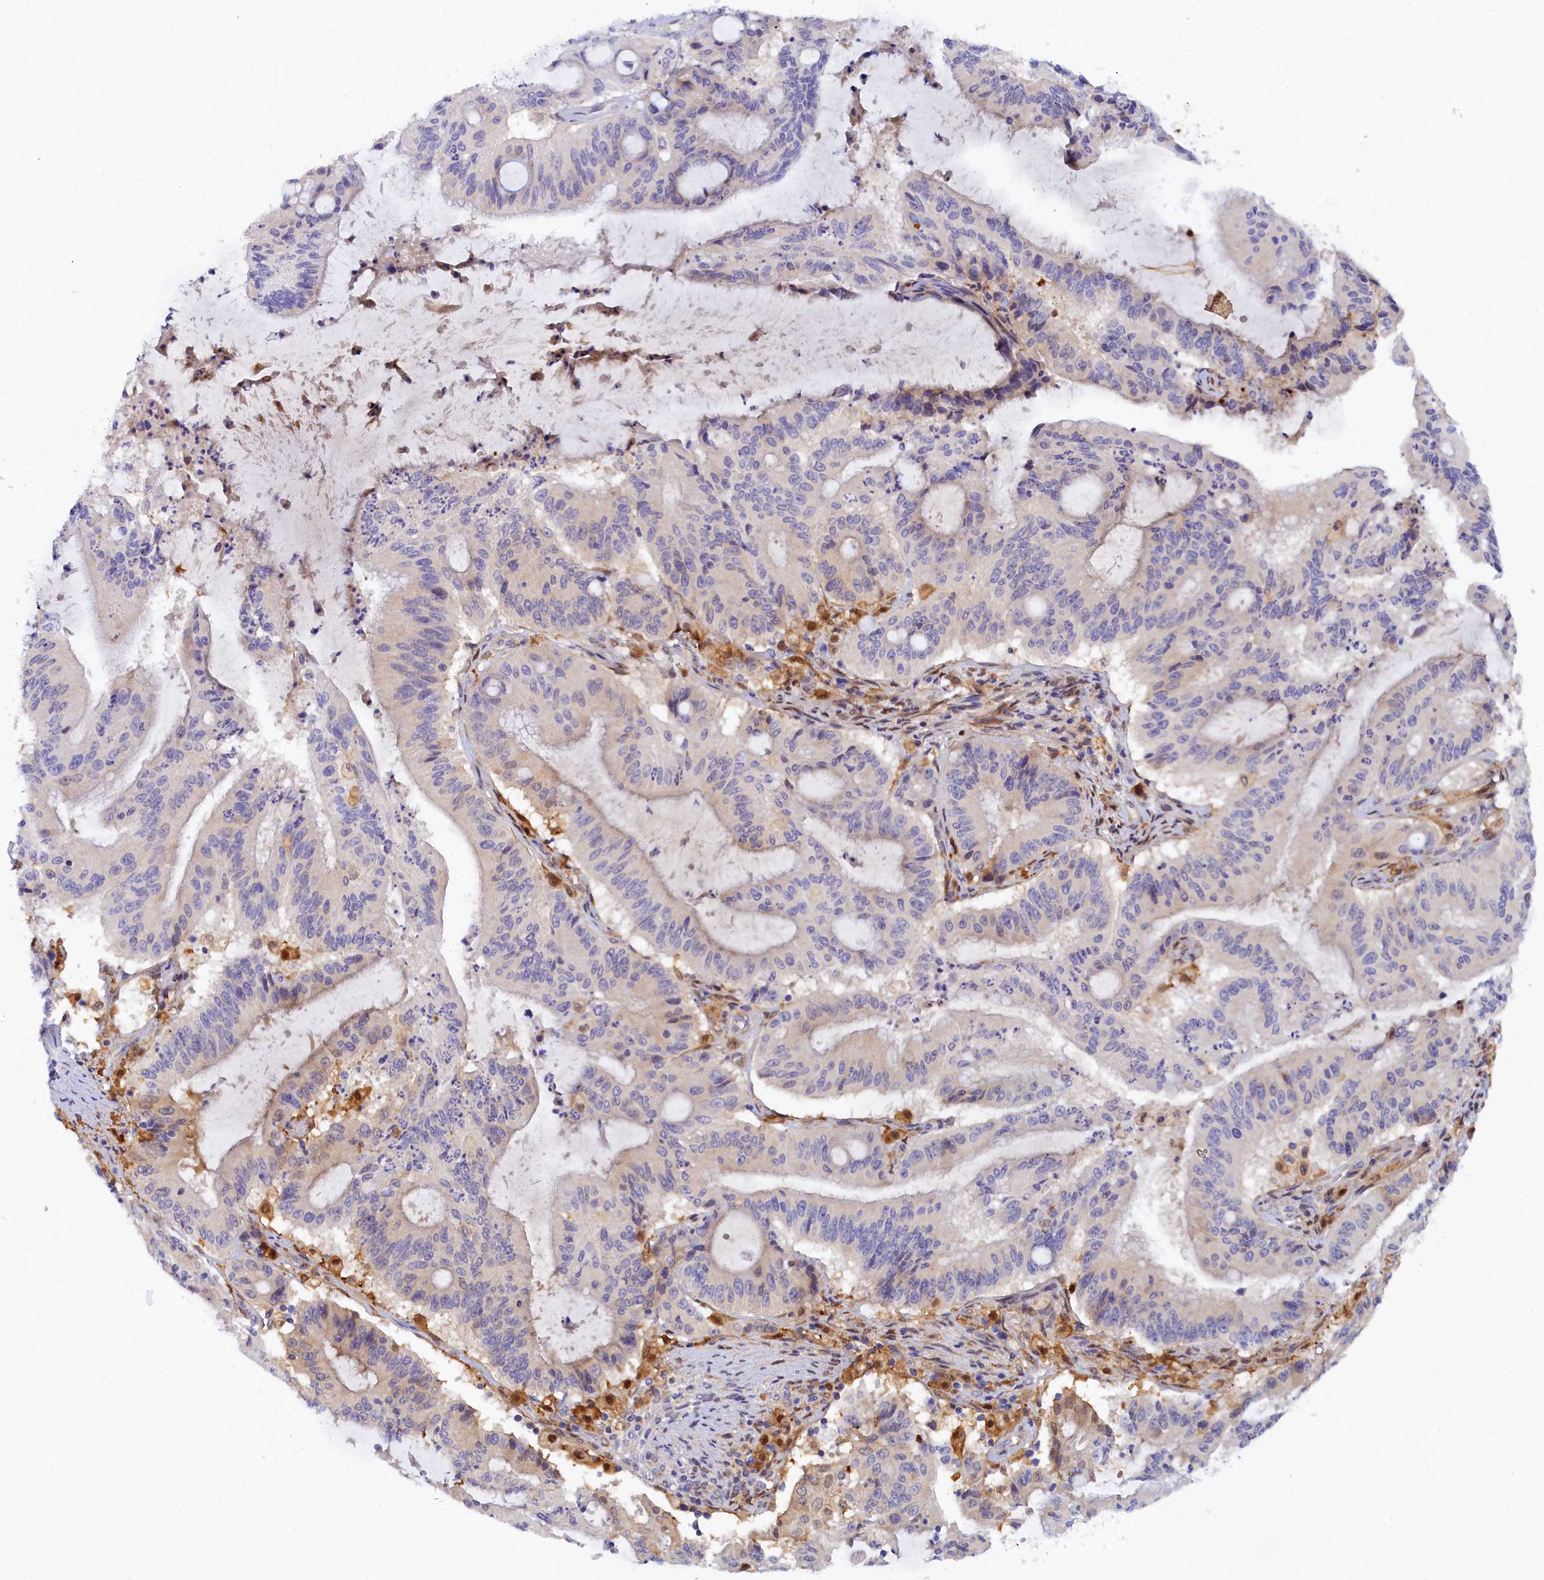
{"staining": {"intensity": "negative", "quantity": "none", "location": "none"}, "tissue": "liver cancer", "cell_type": "Tumor cells", "image_type": "cancer", "snomed": [{"axis": "morphology", "description": "Normal tissue, NOS"}, {"axis": "morphology", "description": "Cholangiocarcinoma"}, {"axis": "topography", "description": "Liver"}, {"axis": "topography", "description": "Peripheral nerve tissue"}], "caption": "Liver cholangiocarcinoma was stained to show a protein in brown. There is no significant positivity in tumor cells. The staining is performed using DAB brown chromogen with nuclei counter-stained in using hematoxylin.", "gene": "SPATA5L1", "patient": {"sex": "female", "age": 73}}